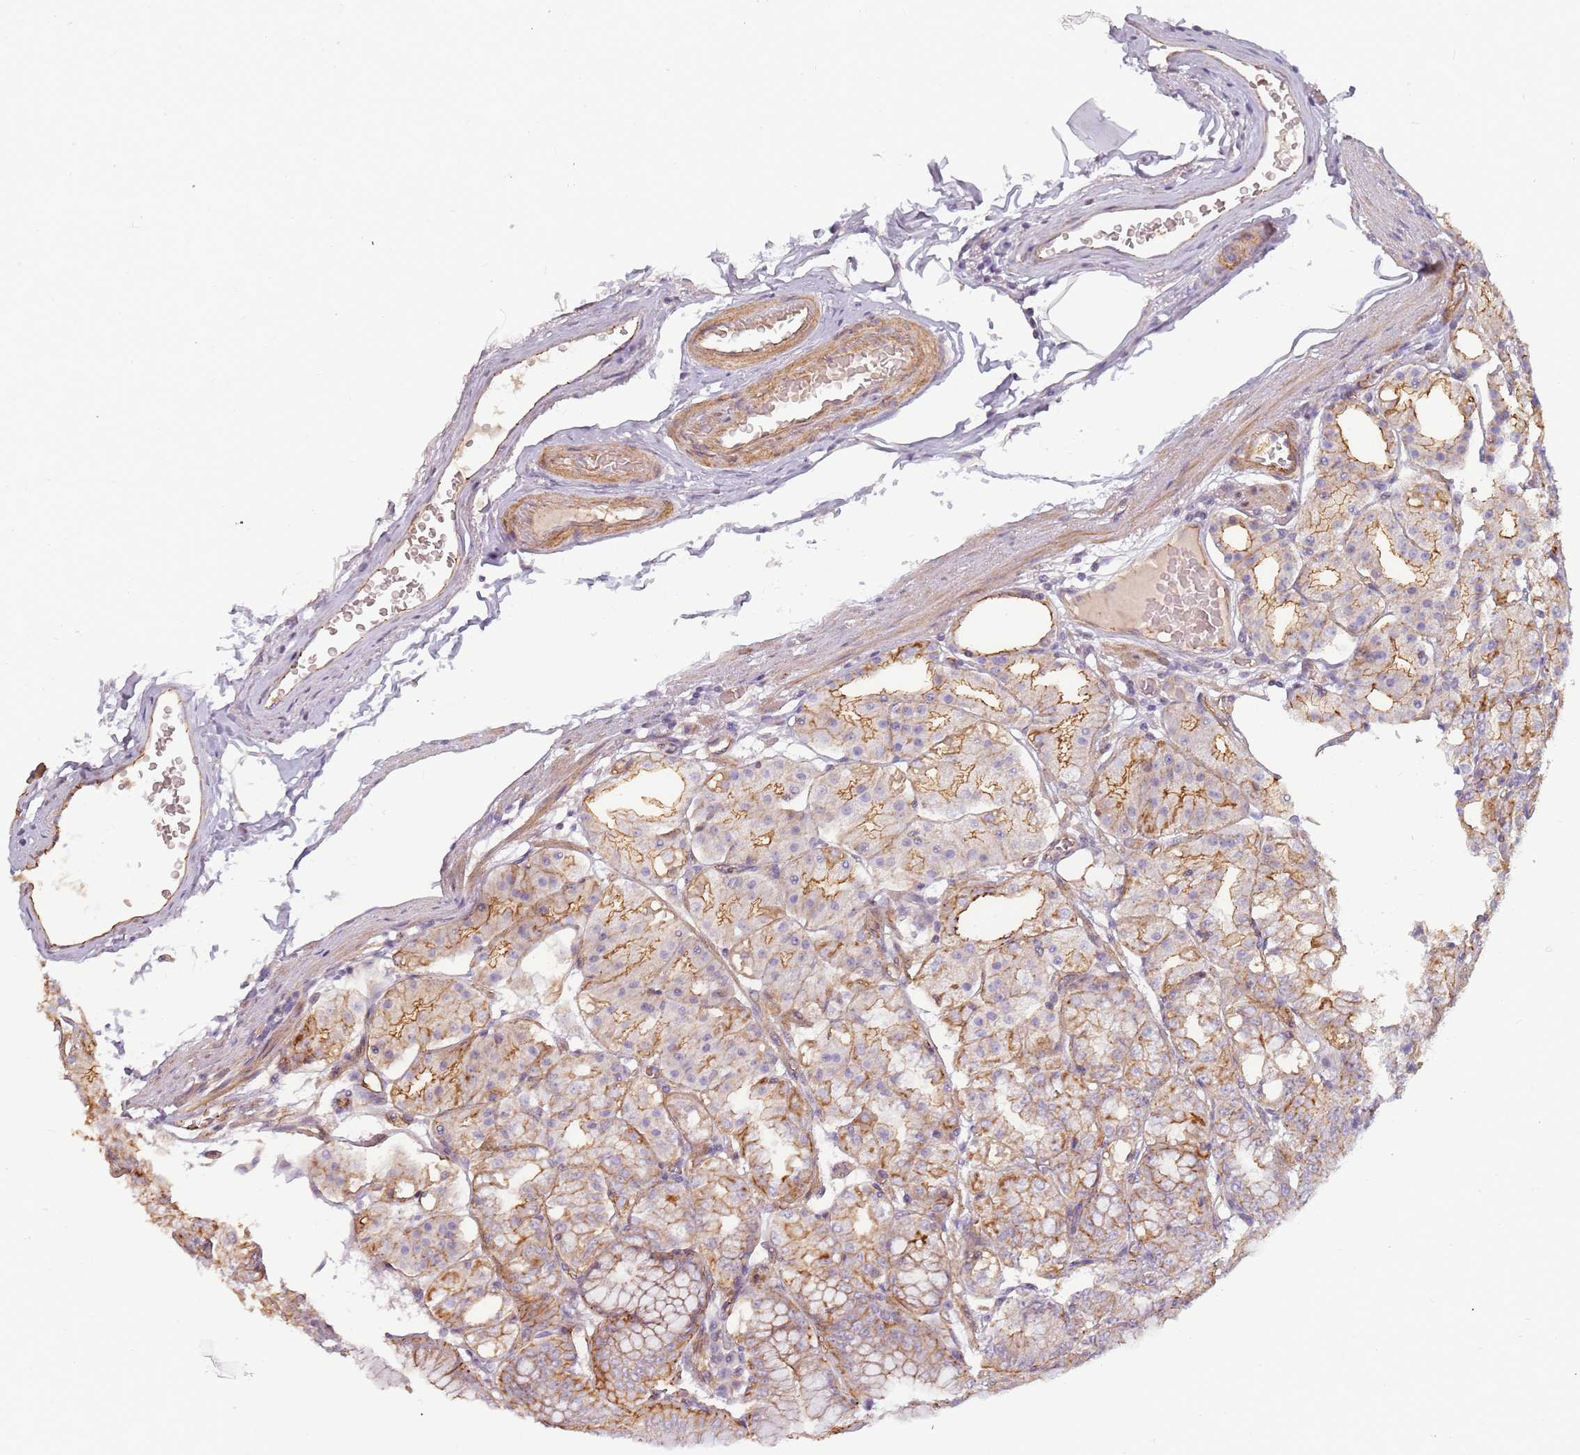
{"staining": {"intensity": "moderate", "quantity": "25%-75%", "location": "cytoplasmic/membranous"}, "tissue": "stomach", "cell_type": "Glandular cells", "image_type": "normal", "snomed": [{"axis": "morphology", "description": "Normal tissue, NOS"}, {"axis": "topography", "description": "Stomach, lower"}], "caption": "This photomicrograph reveals immunohistochemistry staining of normal stomach, with medium moderate cytoplasmic/membranous positivity in about 25%-75% of glandular cells.", "gene": "PPP1R14C", "patient": {"sex": "male", "age": 71}}